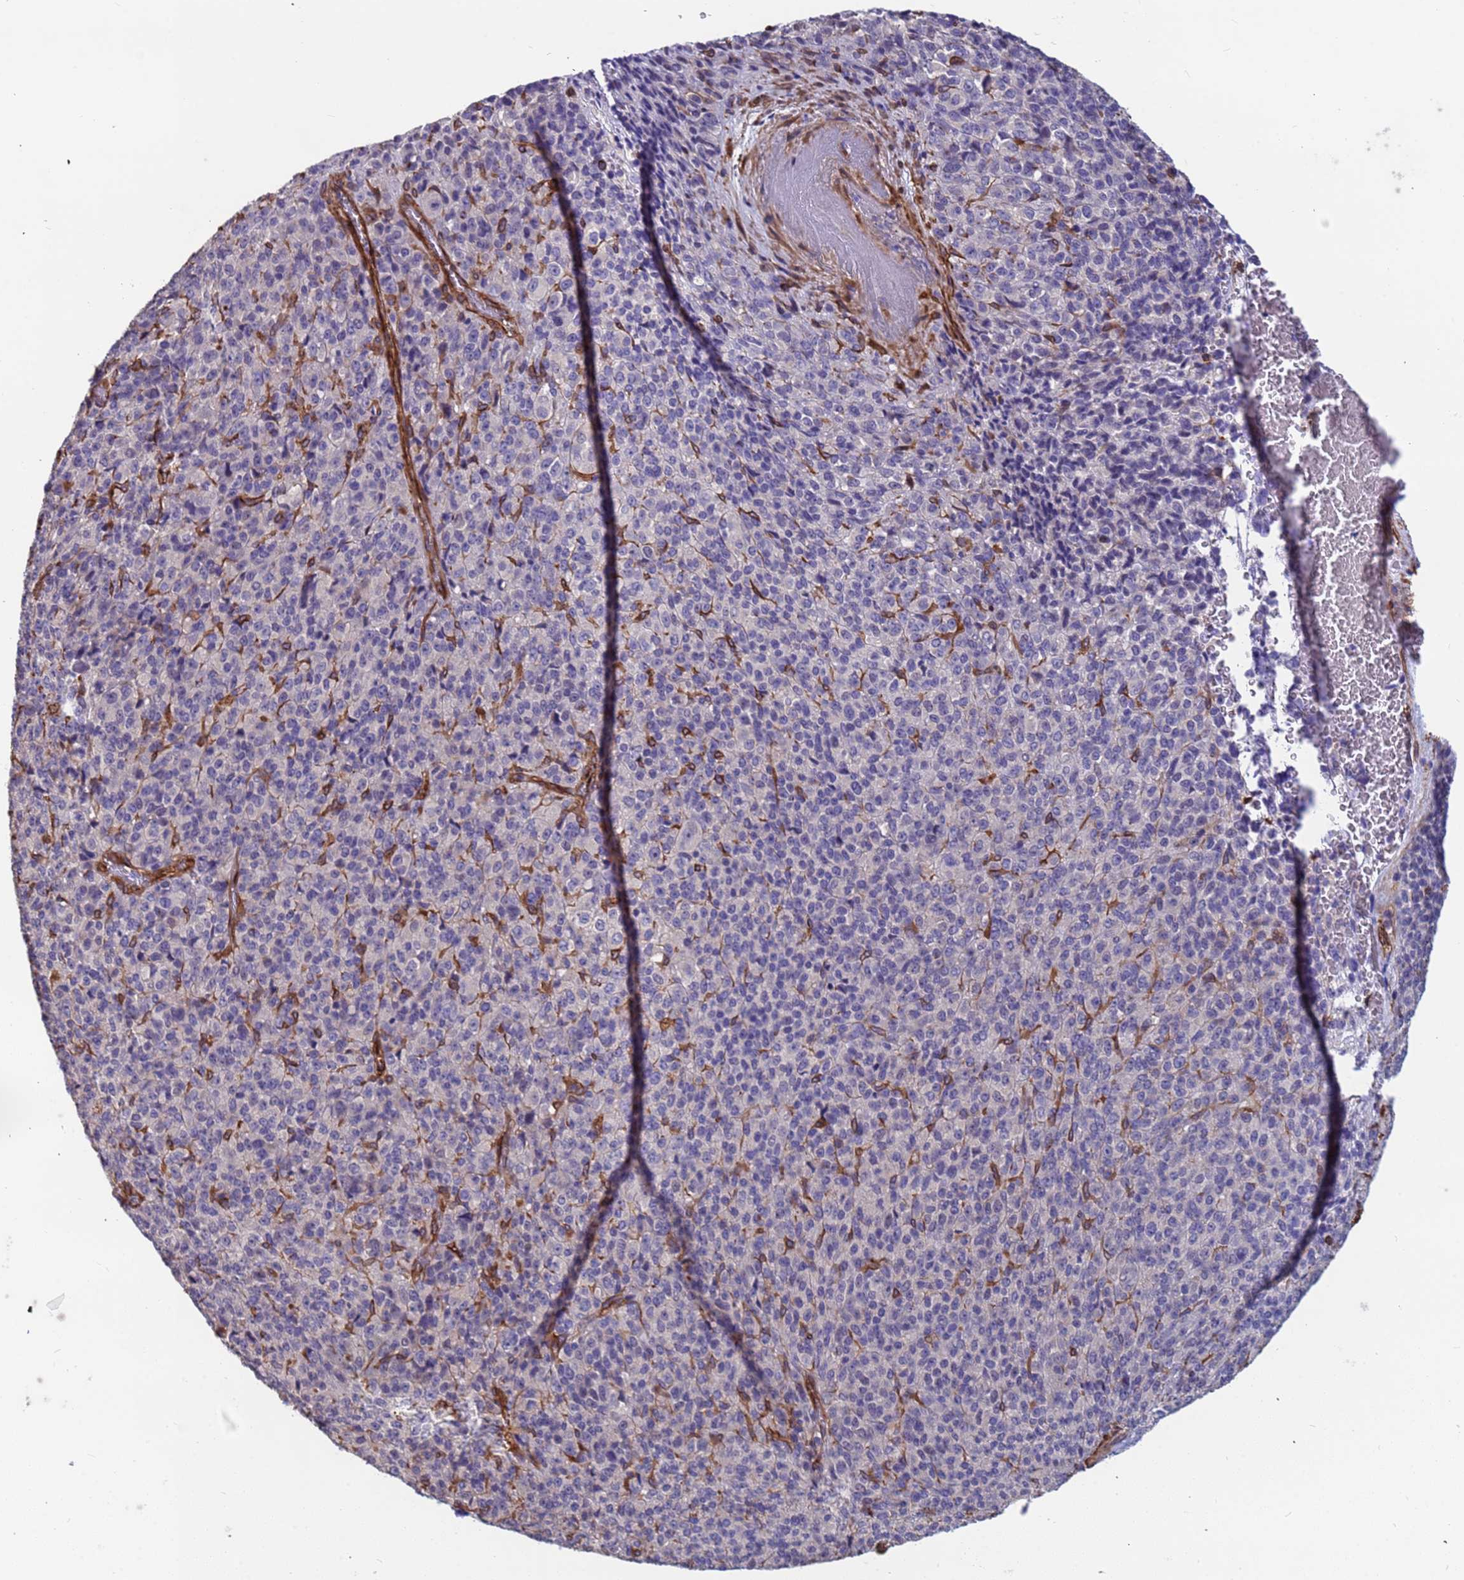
{"staining": {"intensity": "negative", "quantity": "none", "location": "none"}, "tissue": "melanoma", "cell_type": "Tumor cells", "image_type": "cancer", "snomed": [{"axis": "morphology", "description": "Malignant melanoma, Metastatic site"}, {"axis": "topography", "description": "Brain"}], "caption": "Immunohistochemistry photomicrograph of melanoma stained for a protein (brown), which exhibits no expression in tumor cells.", "gene": "EHD2", "patient": {"sex": "female", "age": 56}}